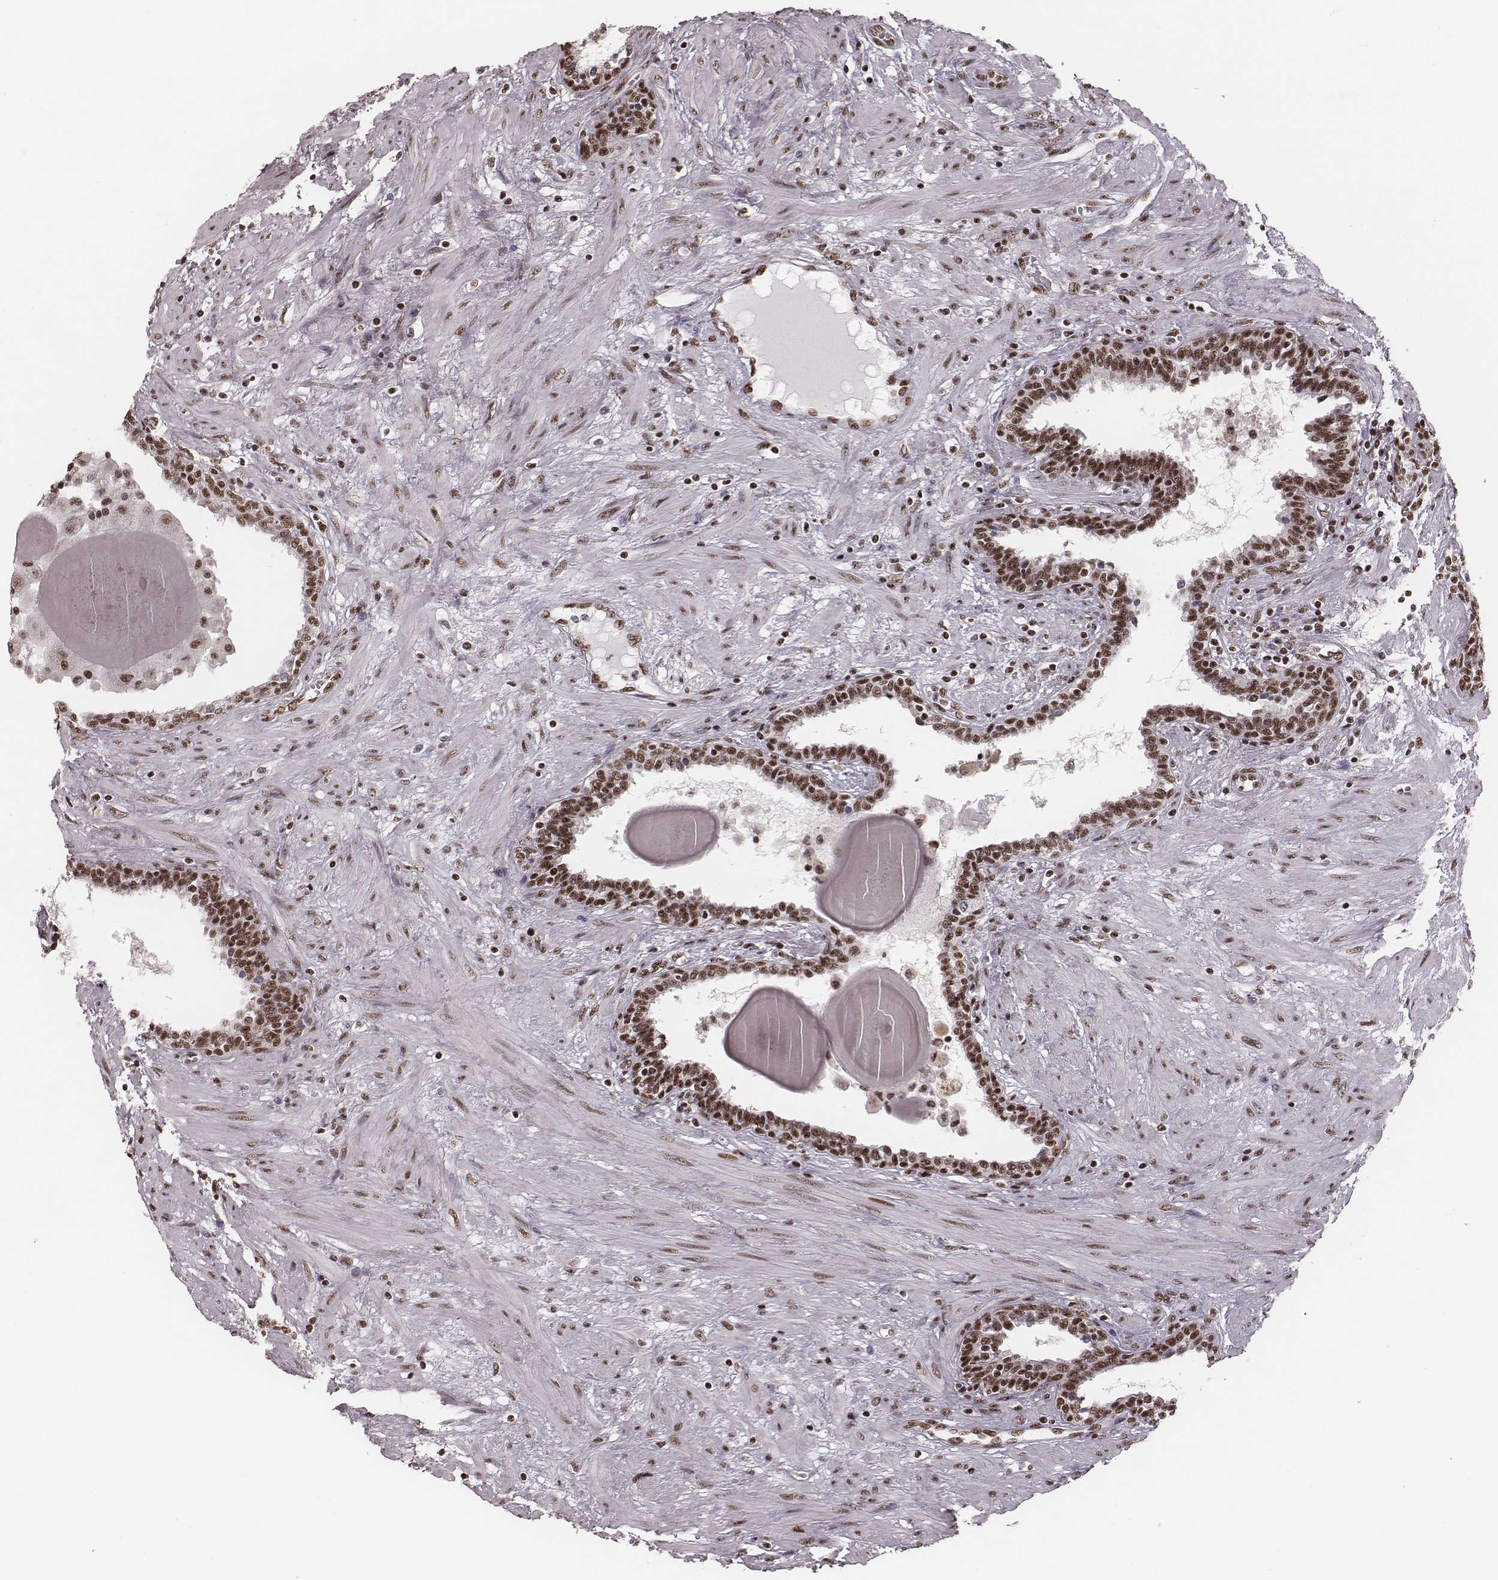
{"staining": {"intensity": "moderate", "quantity": ">75%", "location": "nuclear"}, "tissue": "prostate", "cell_type": "Glandular cells", "image_type": "normal", "snomed": [{"axis": "morphology", "description": "Normal tissue, NOS"}, {"axis": "topography", "description": "Prostate"}], "caption": "Moderate nuclear protein staining is present in approximately >75% of glandular cells in prostate. The protein of interest is stained brown, and the nuclei are stained in blue (DAB (3,3'-diaminobenzidine) IHC with brightfield microscopy, high magnification).", "gene": "LUC7L", "patient": {"sex": "male", "age": 55}}